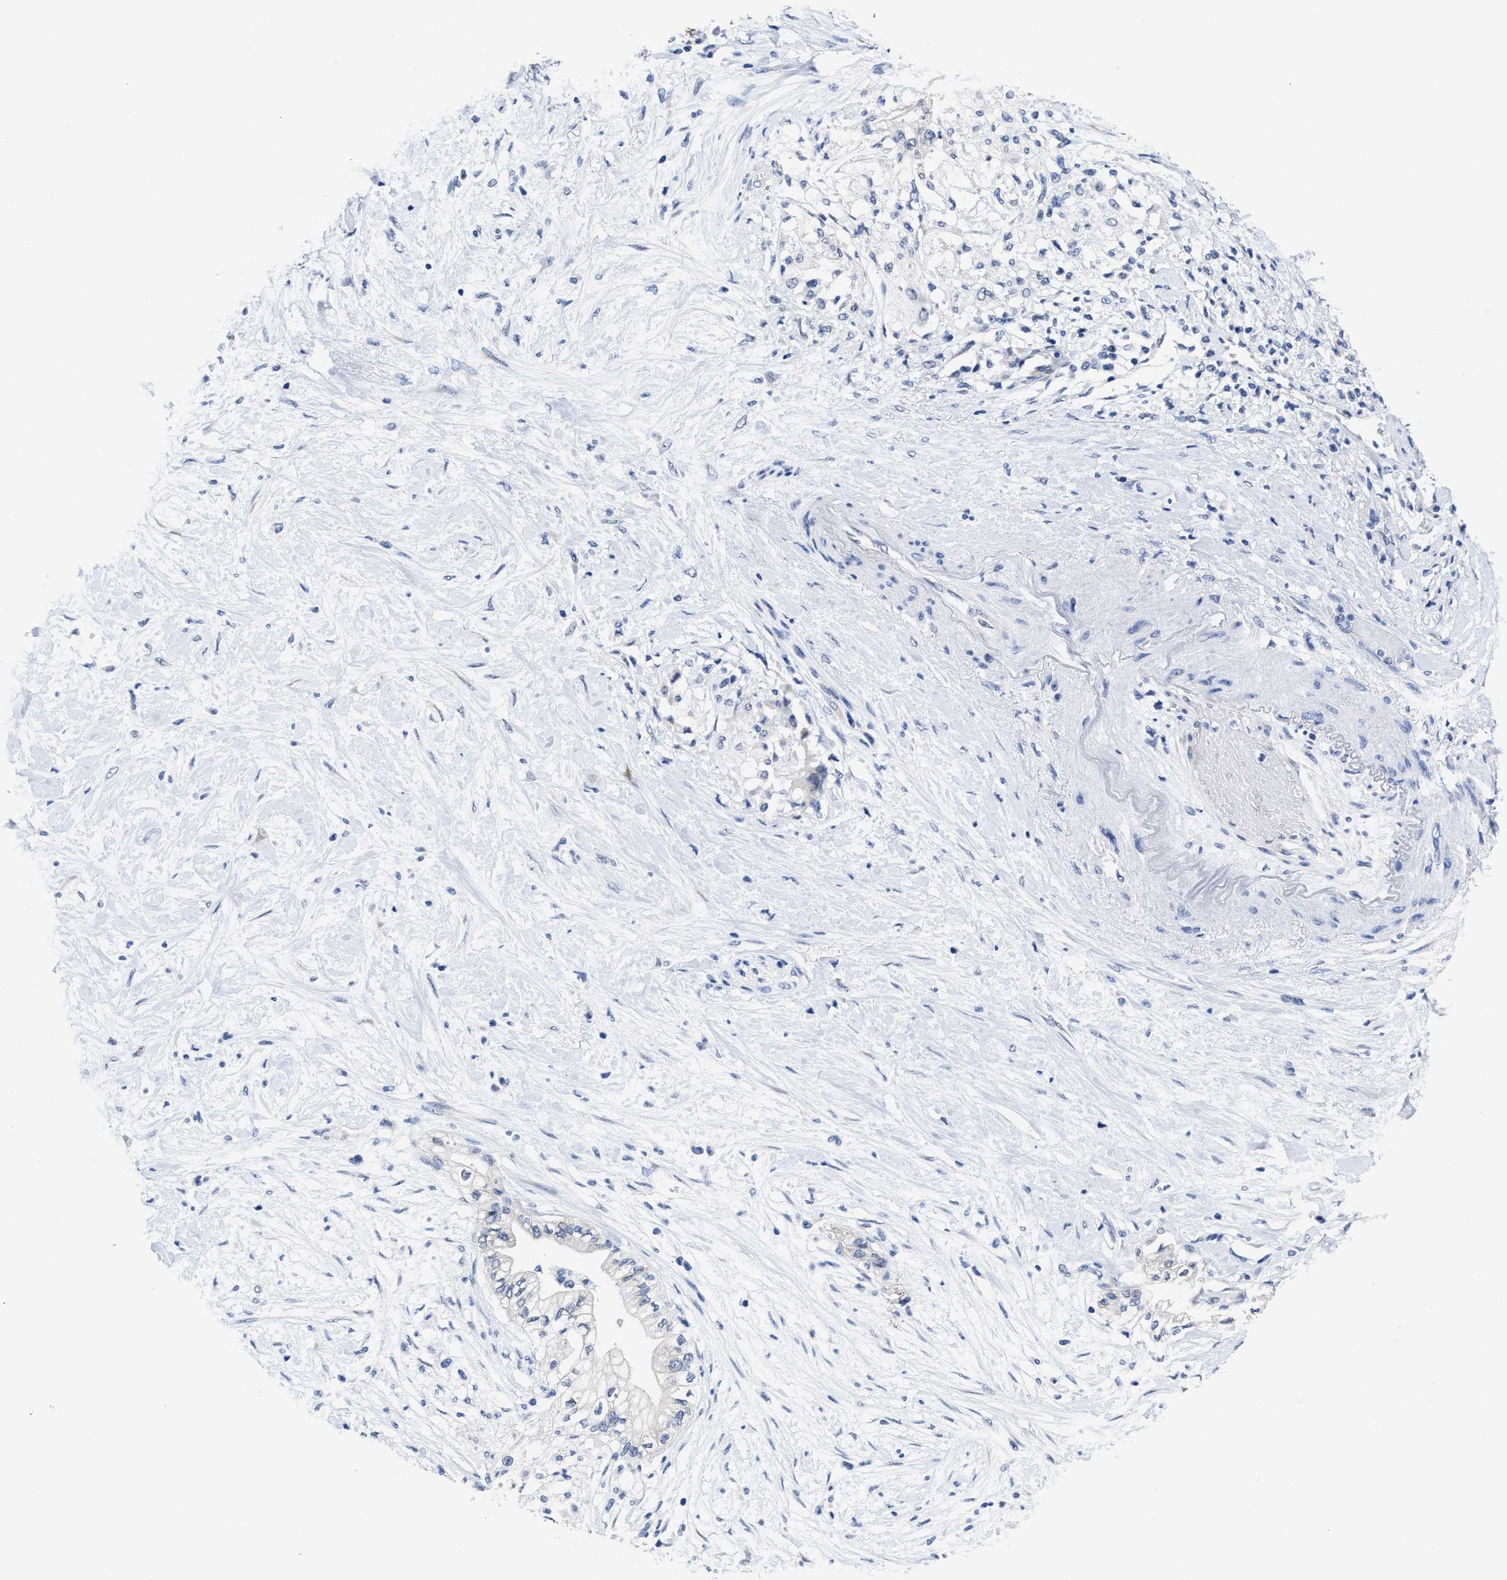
{"staining": {"intensity": "negative", "quantity": "none", "location": "none"}, "tissue": "pancreatic cancer", "cell_type": "Tumor cells", "image_type": "cancer", "snomed": [{"axis": "morphology", "description": "Normal tissue, NOS"}, {"axis": "morphology", "description": "Adenocarcinoma, NOS"}, {"axis": "topography", "description": "Pancreas"}, {"axis": "topography", "description": "Duodenum"}], "caption": "Immunohistochemistry (IHC) histopathology image of pancreatic adenocarcinoma stained for a protein (brown), which demonstrates no staining in tumor cells.", "gene": "HOOK1", "patient": {"sex": "female", "age": 60}}